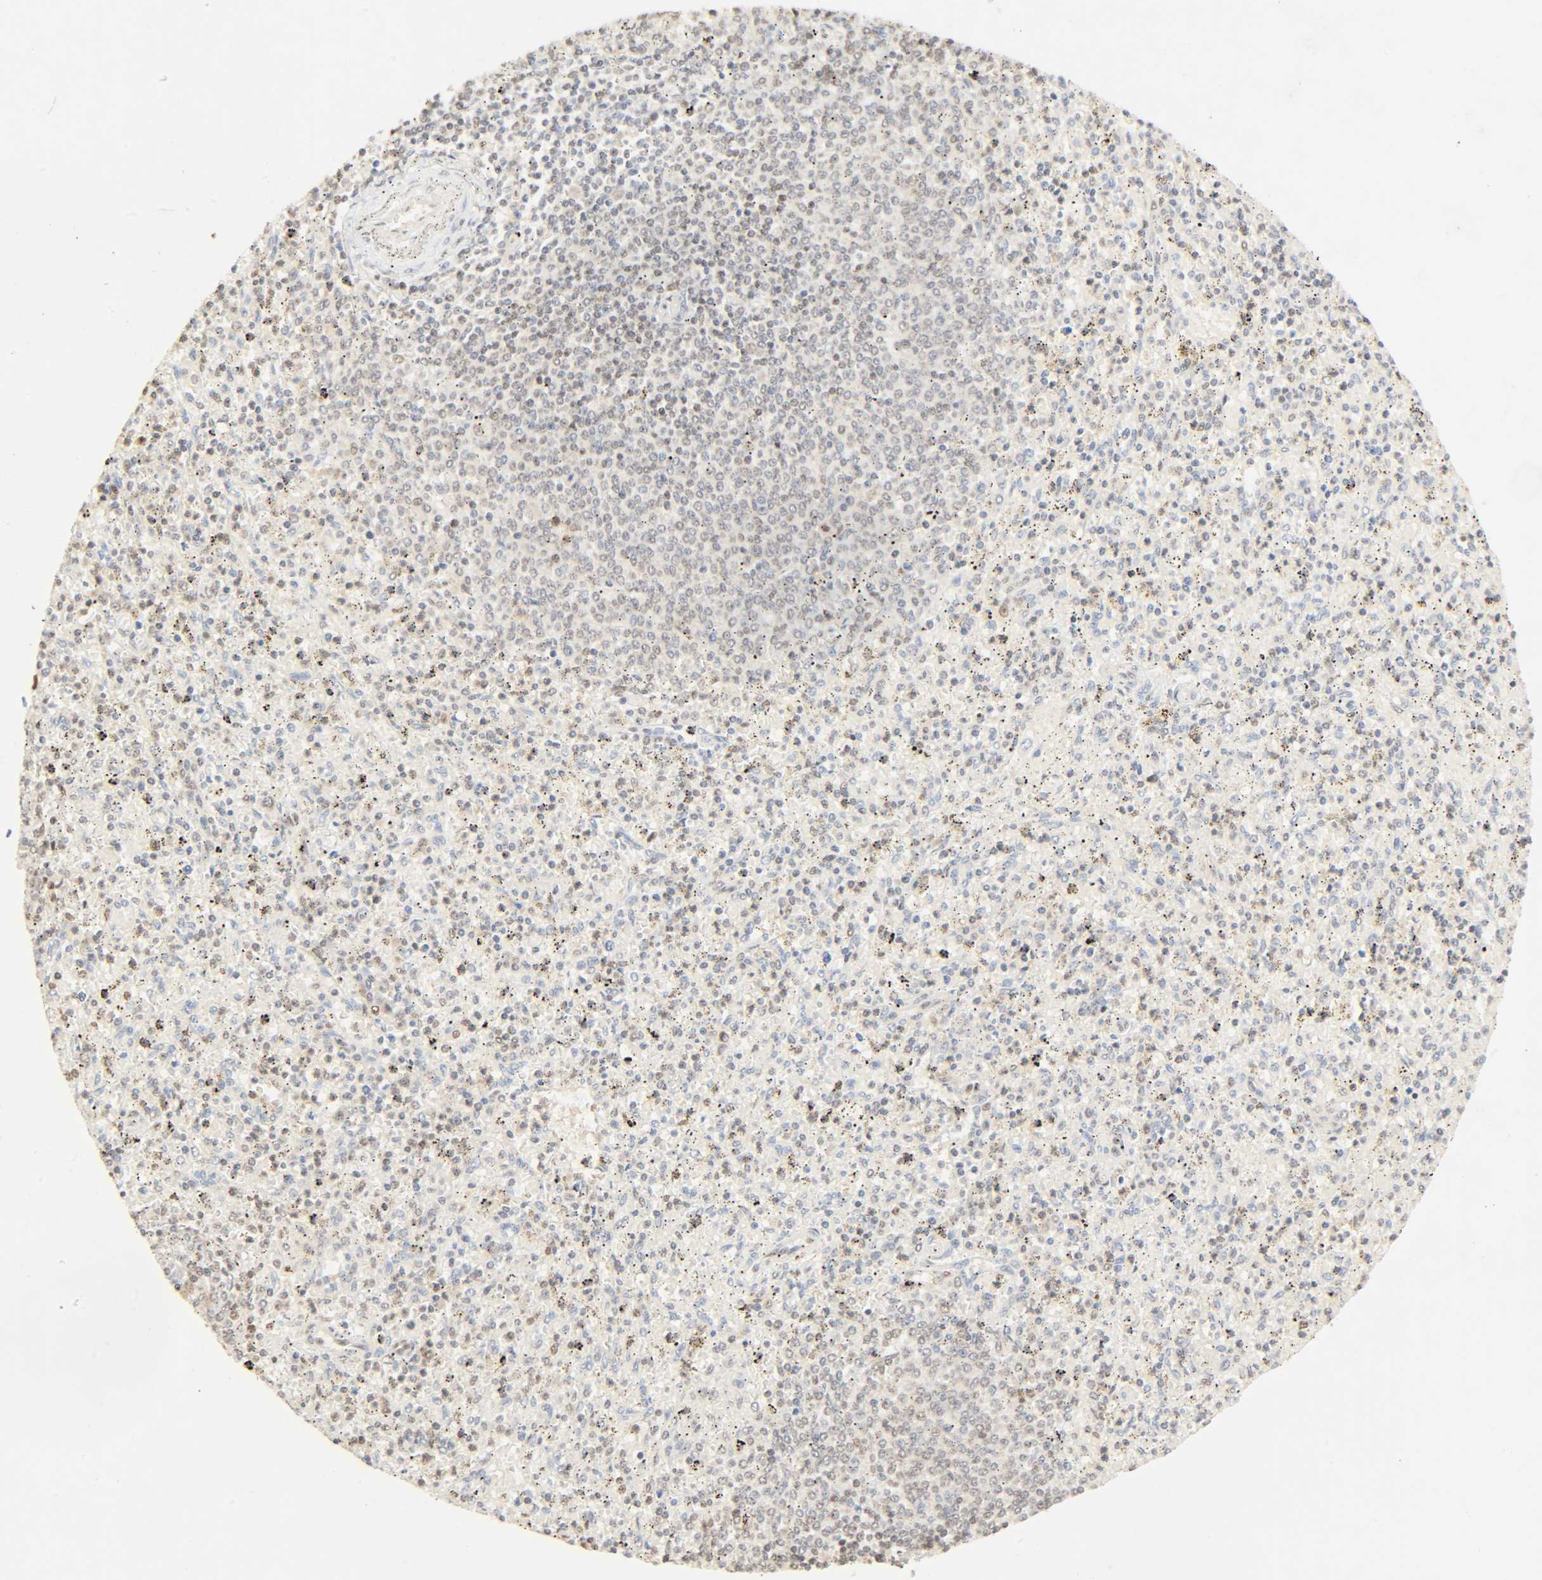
{"staining": {"intensity": "weak", "quantity": "25%-75%", "location": "nuclear"}, "tissue": "spleen", "cell_type": "Cells in red pulp", "image_type": "normal", "snomed": [{"axis": "morphology", "description": "Normal tissue, NOS"}, {"axis": "topography", "description": "Spleen"}], "caption": "Protein expression analysis of normal human spleen reveals weak nuclear expression in approximately 25%-75% of cells in red pulp. The staining was performed using DAB, with brown indicating positive protein expression. Nuclei are stained blue with hematoxylin.", "gene": "UBC", "patient": {"sex": "male", "age": 72}}